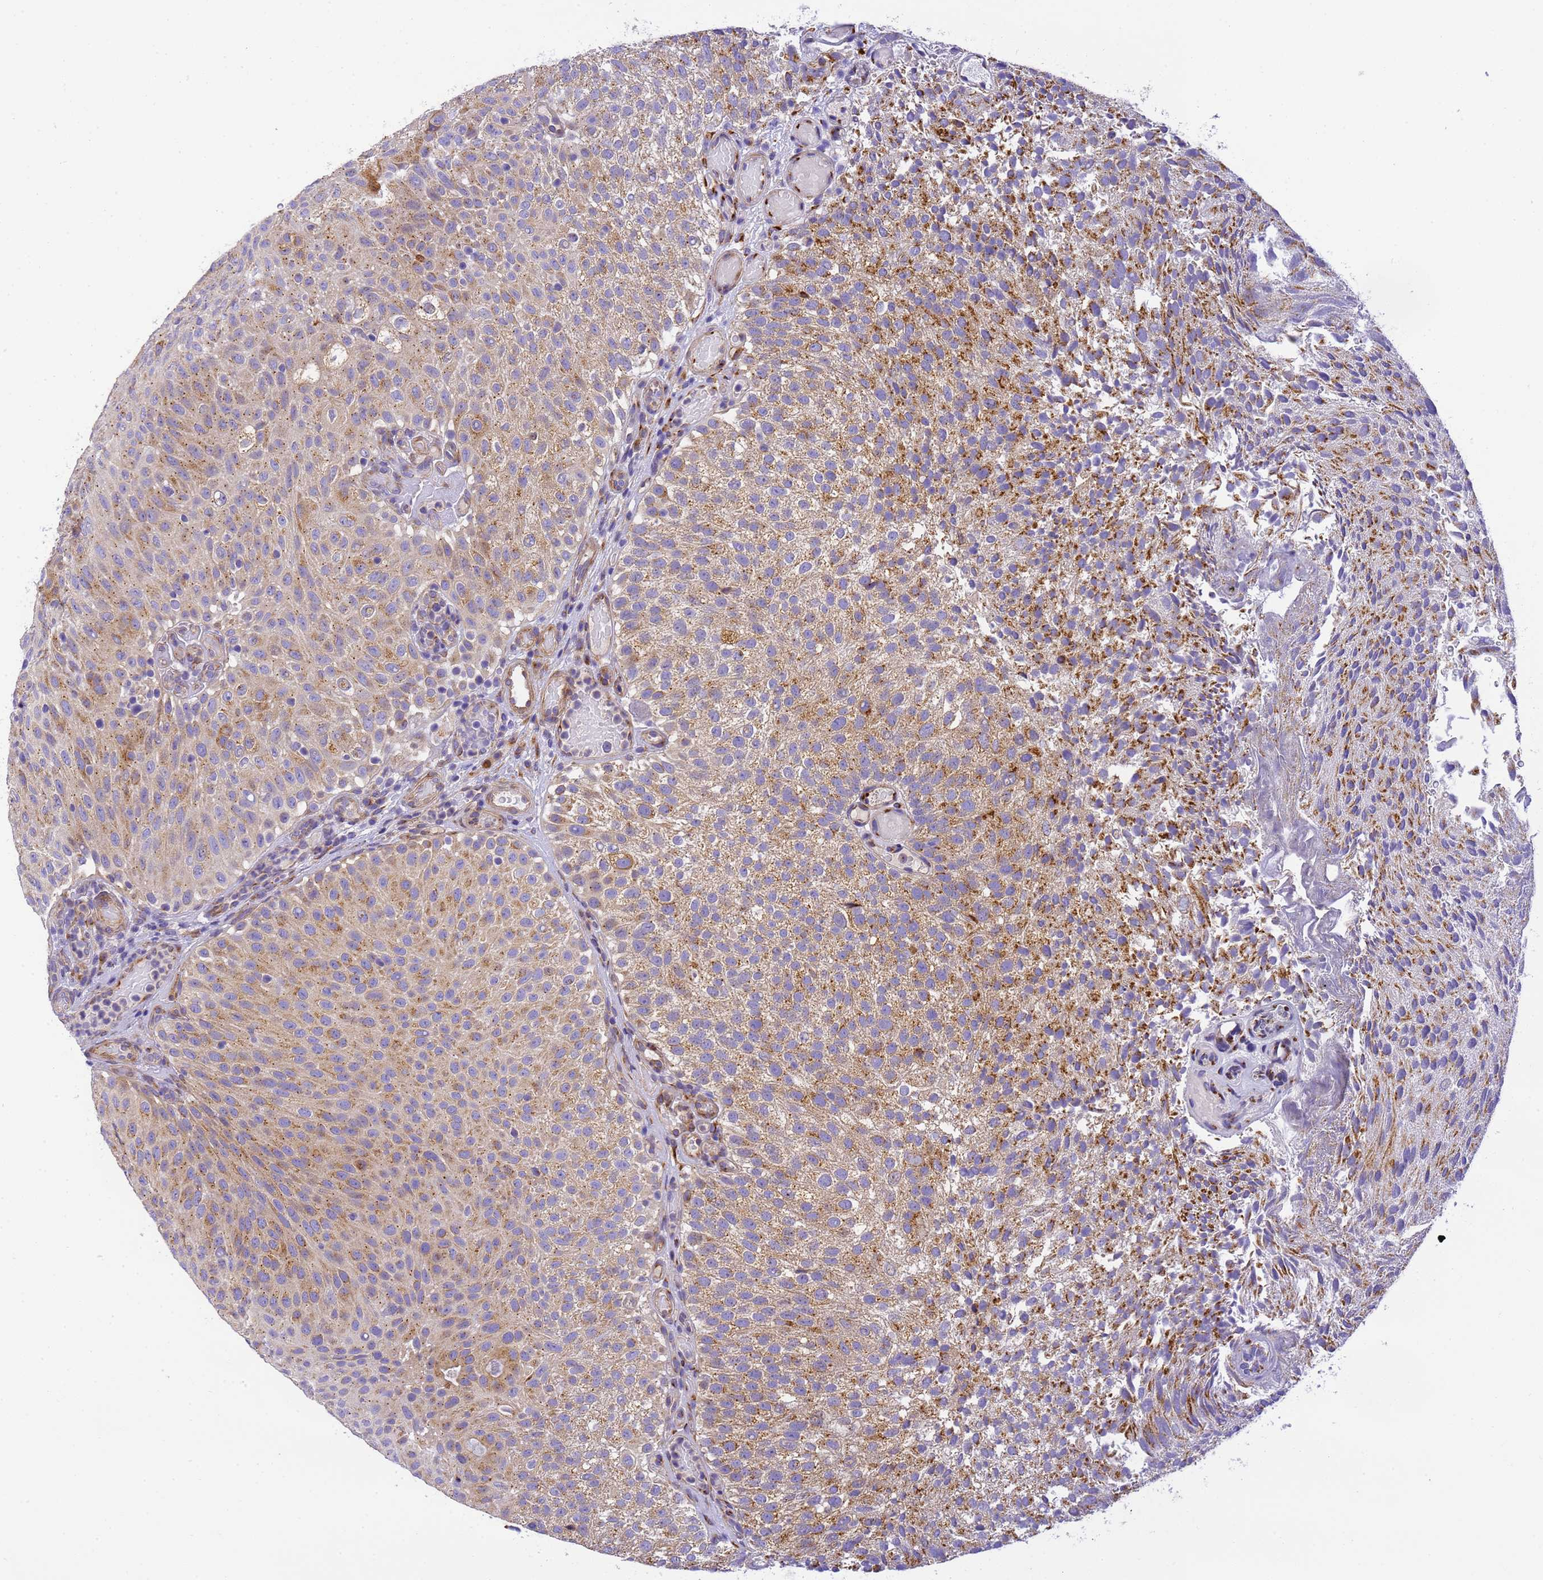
{"staining": {"intensity": "moderate", "quantity": ">75%", "location": "cytoplasmic/membranous"}, "tissue": "urothelial cancer", "cell_type": "Tumor cells", "image_type": "cancer", "snomed": [{"axis": "morphology", "description": "Urothelial carcinoma, Low grade"}, {"axis": "topography", "description": "Urinary bladder"}], "caption": "Tumor cells reveal moderate cytoplasmic/membranous staining in approximately >75% of cells in urothelial cancer.", "gene": "RHBDD3", "patient": {"sex": "male", "age": 78}}